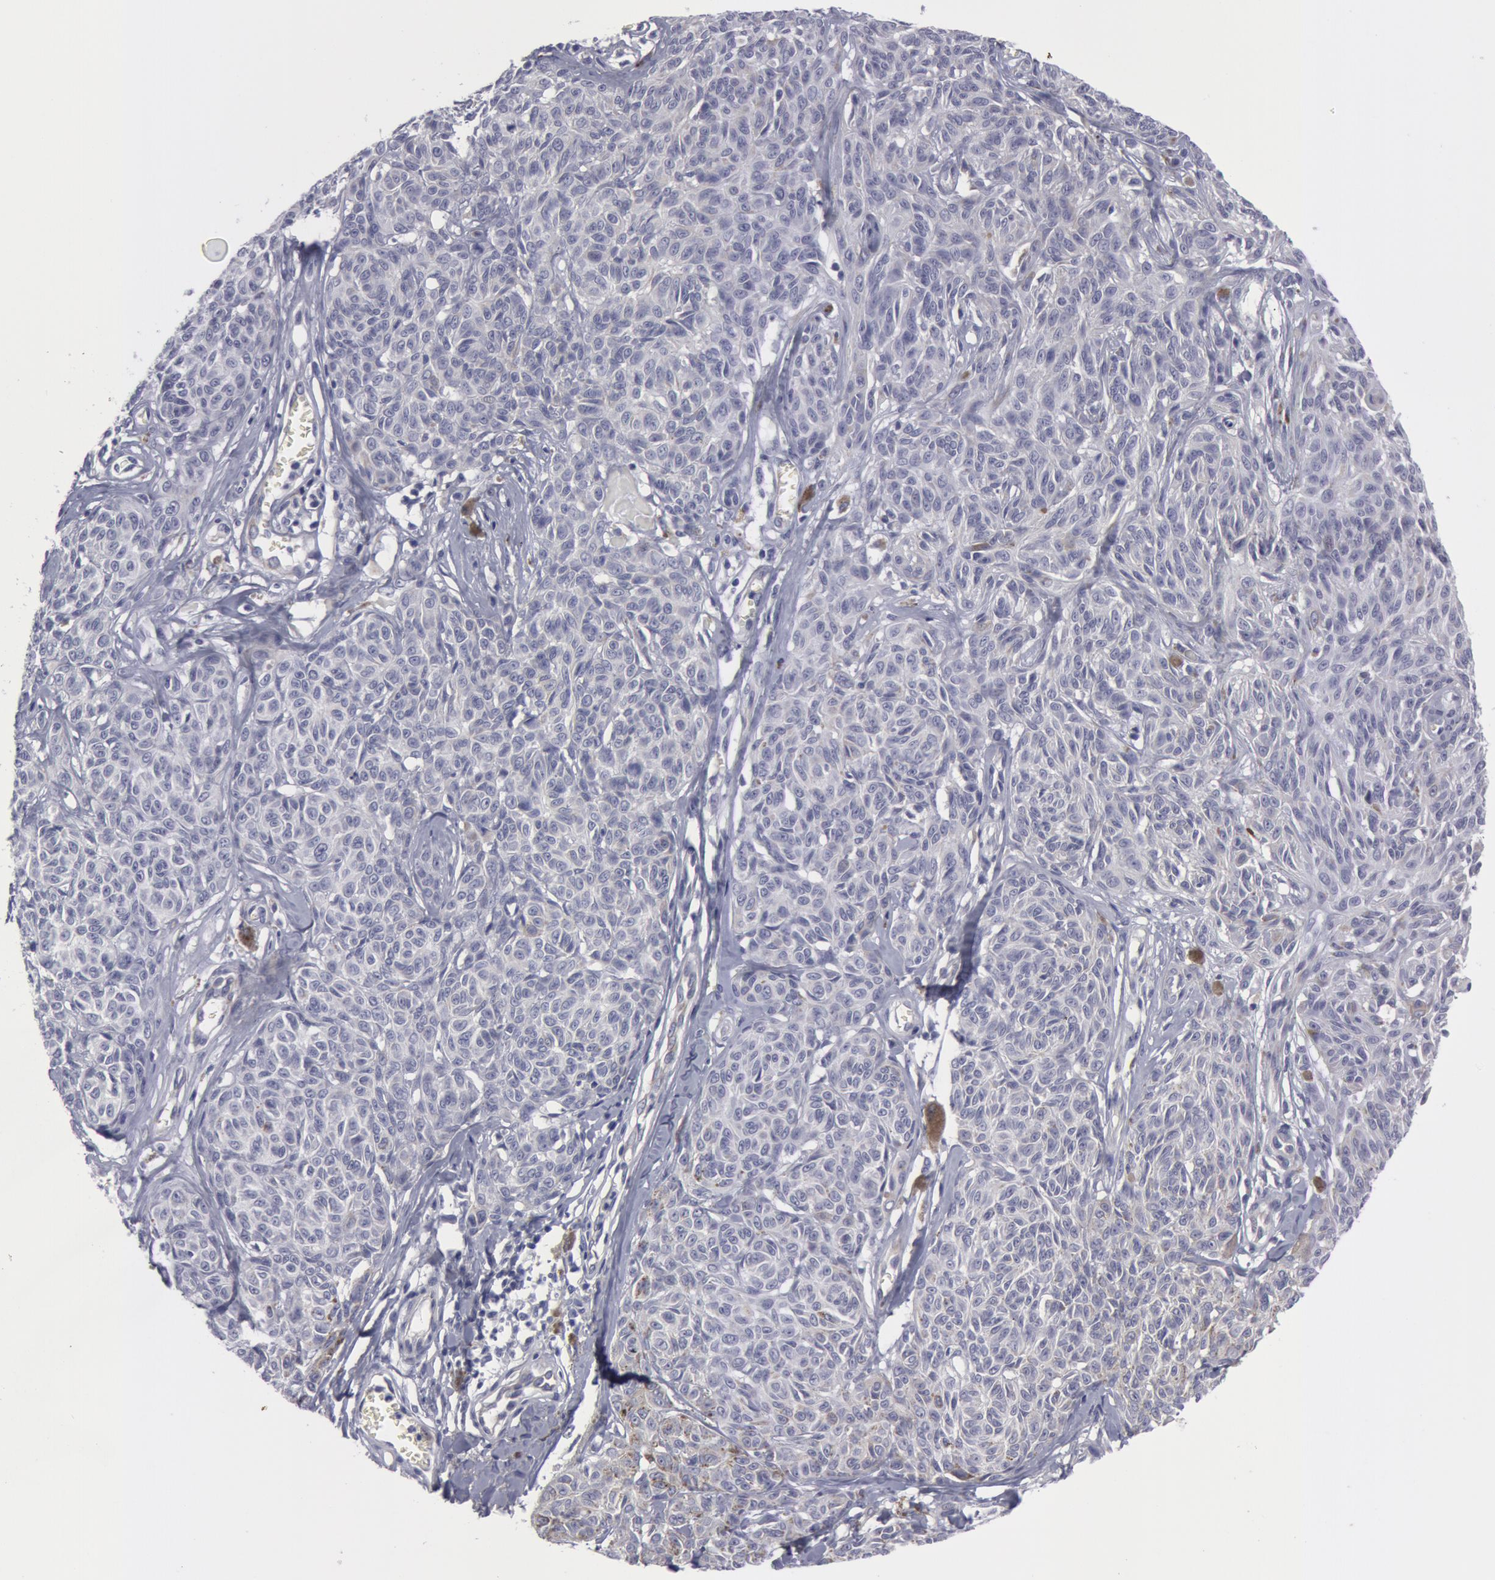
{"staining": {"intensity": "negative", "quantity": "none", "location": "none"}, "tissue": "melanoma", "cell_type": "Tumor cells", "image_type": "cancer", "snomed": [{"axis": "morphology", "description": "Malignant melanoma, NOS"}, {"axis": "topography", "description": "Skin"}], "caption": "This is an immunohistochemistry (IHC) image of human melanoma. There is no expression in tumor cells.", "gene": "SMC1B", "patient": {"sex": "female", "age": 77}}